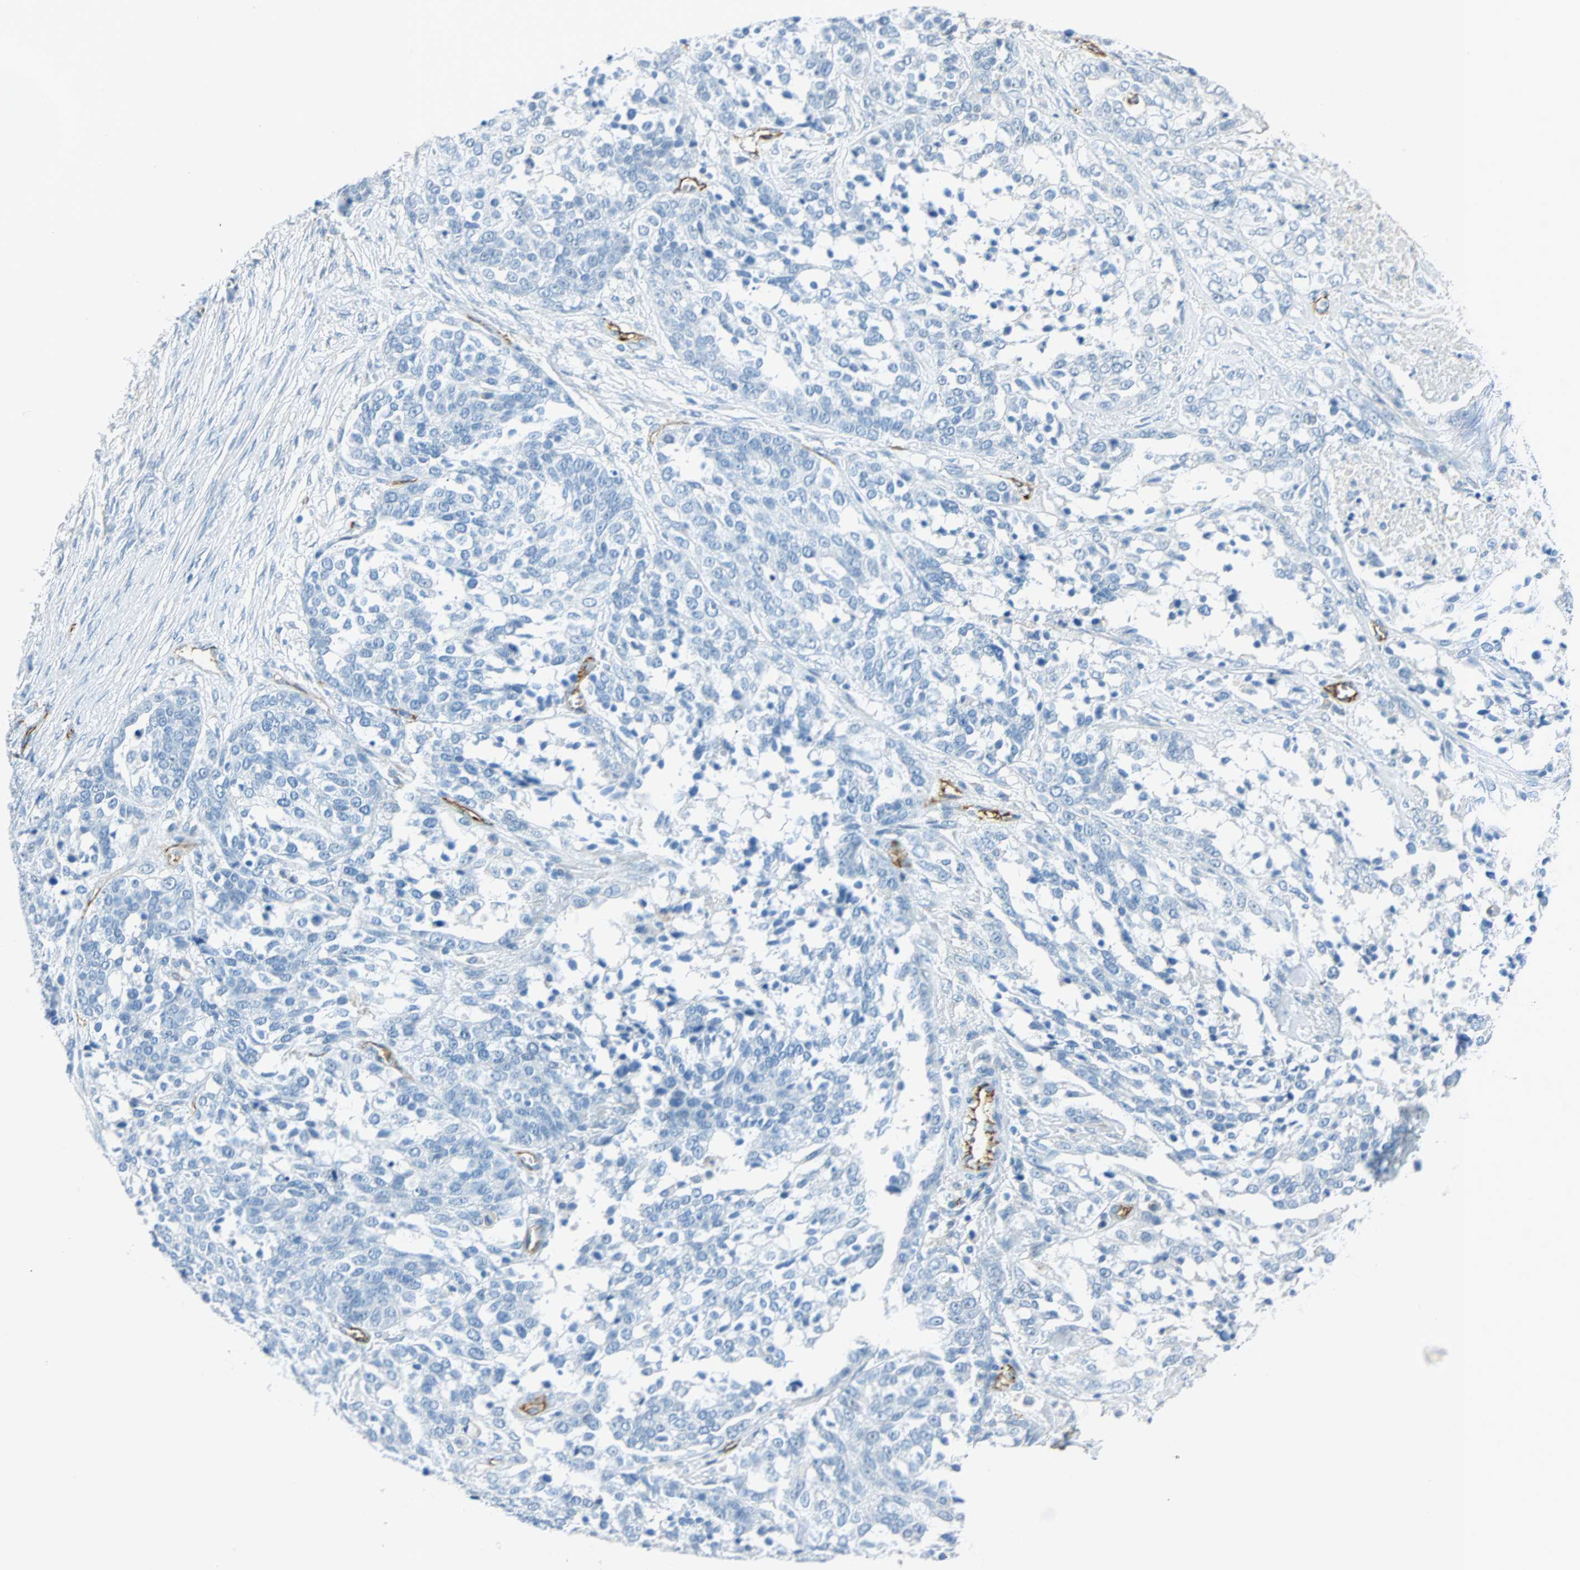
{"staining": {"intensity": "negative", "quantity": "none", "location": "none"}, "tissue": "ovarian cancer", "cell_type": "Tumor cells", "image_type": "cancer", "snomed": [{"axis": "morphology", "description": "Cystadenocarcinoma, serous, NOS"}, {"axis": "topography", "description": "Ovary"}], "caption": "A micrograph of ovarian cancer (serous cystadenocarcinoma) stained for a protein displays no brown staining in tumor cells. The staining is performed using DAB (3,3'-diaminobenzidine) brown chromogen with nuclei counter-stained in using hematoxylin.", "gene": "VPS9D1", "patient": {"sex": "female", "age": 44}}